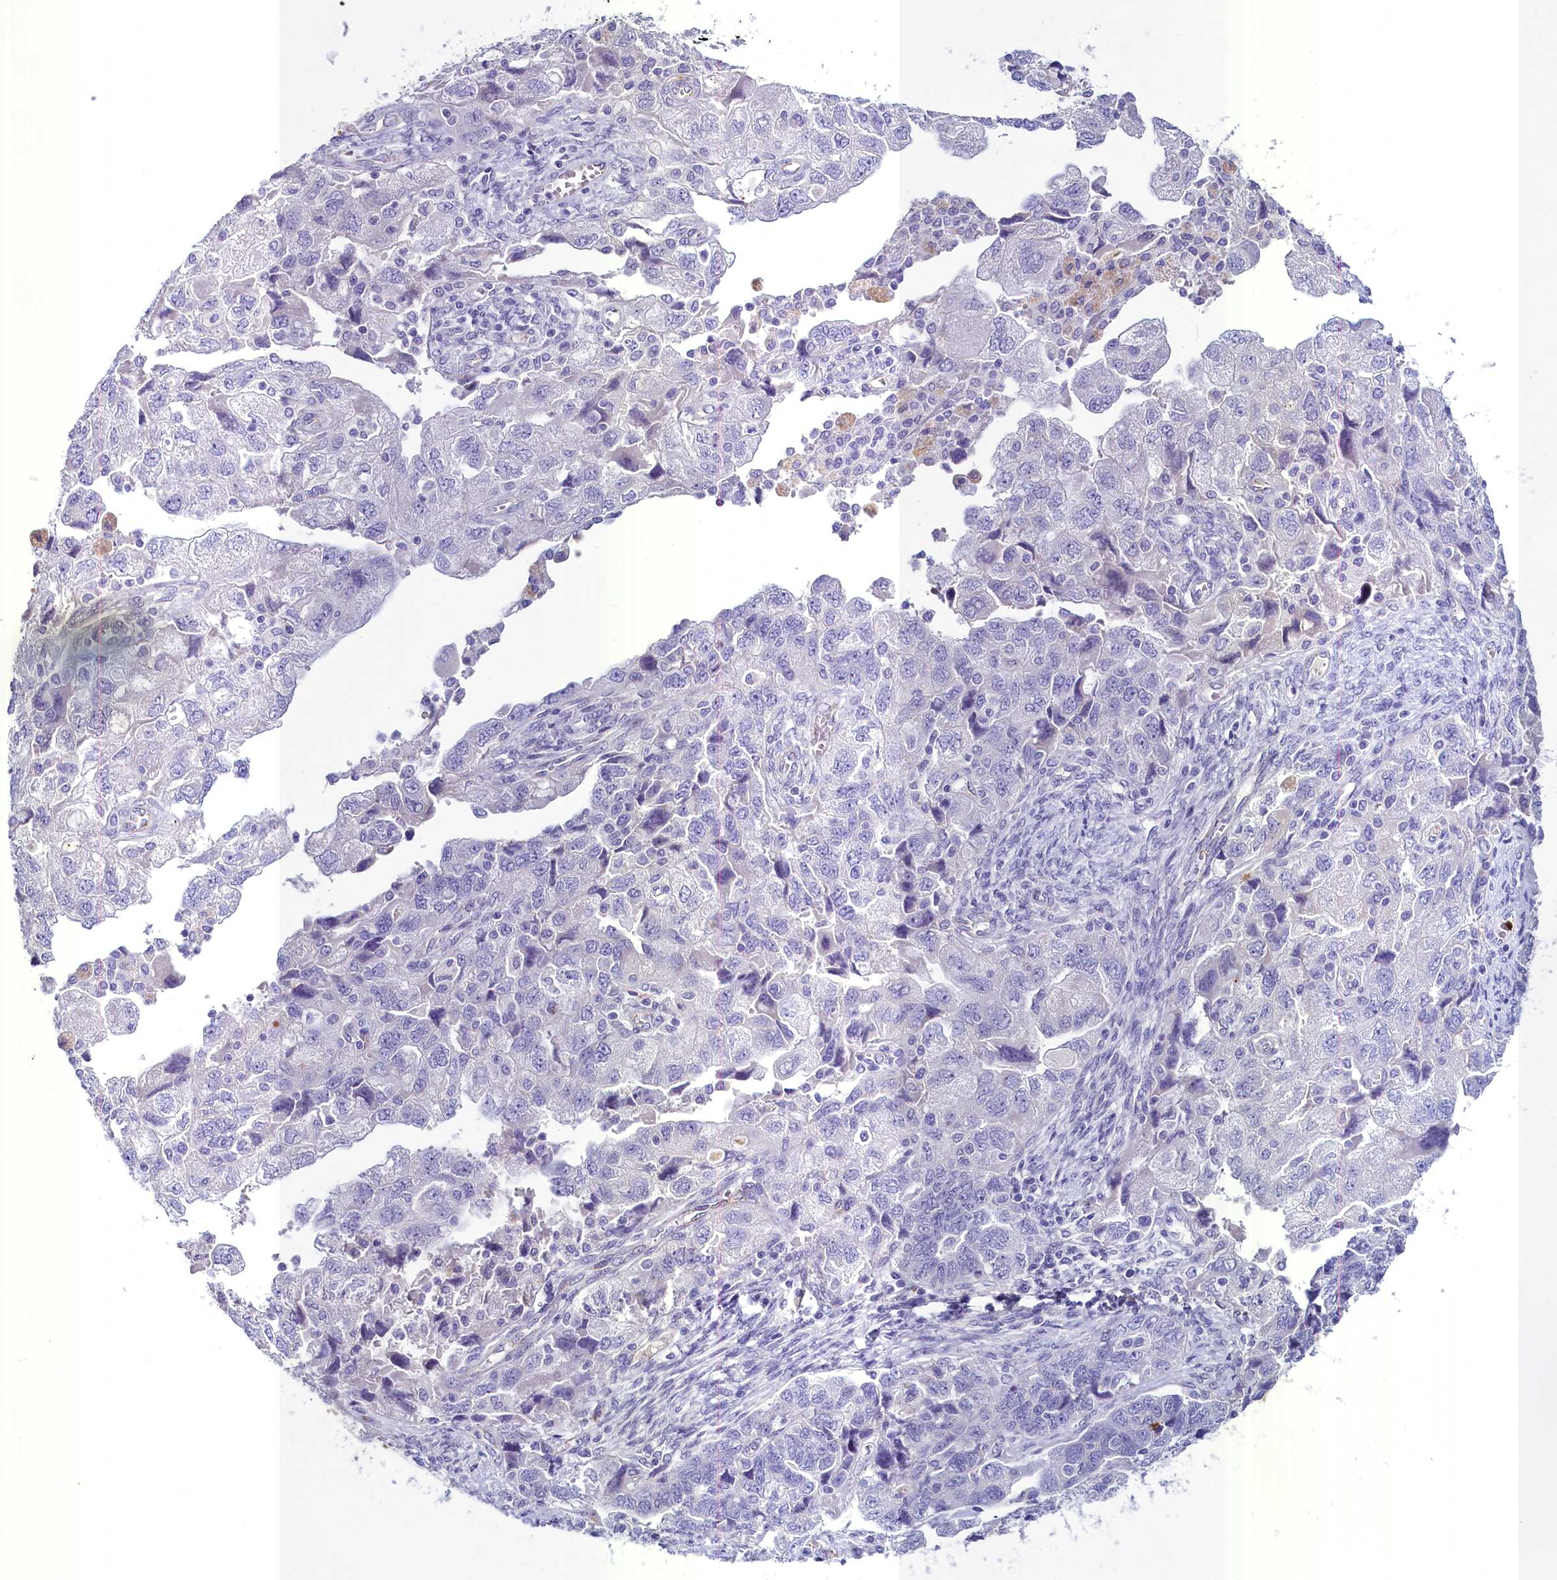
{"staining": {"intensity": "negative", "quantity": "none", "location": "none"}, "tissue": "ovarian cancer", "cell_type": "Tumor cells", "image_type": "cancer", "snomed": [{"axis": "morphology", "description": "Carcinoma, NOS"}, {"axis": "morphology", "description": "Cystadenocarcinoma, serous, NOS"}, {"axis": "topography", "description": "Ovary"}], "caption": "A high-resolution histopathology image shows immunohistochemistry staining of ovarian cancer, which shows no significant staining in tumor cells.", "gene": "INSC", "patient": {"sex": "female", "age": 69}}